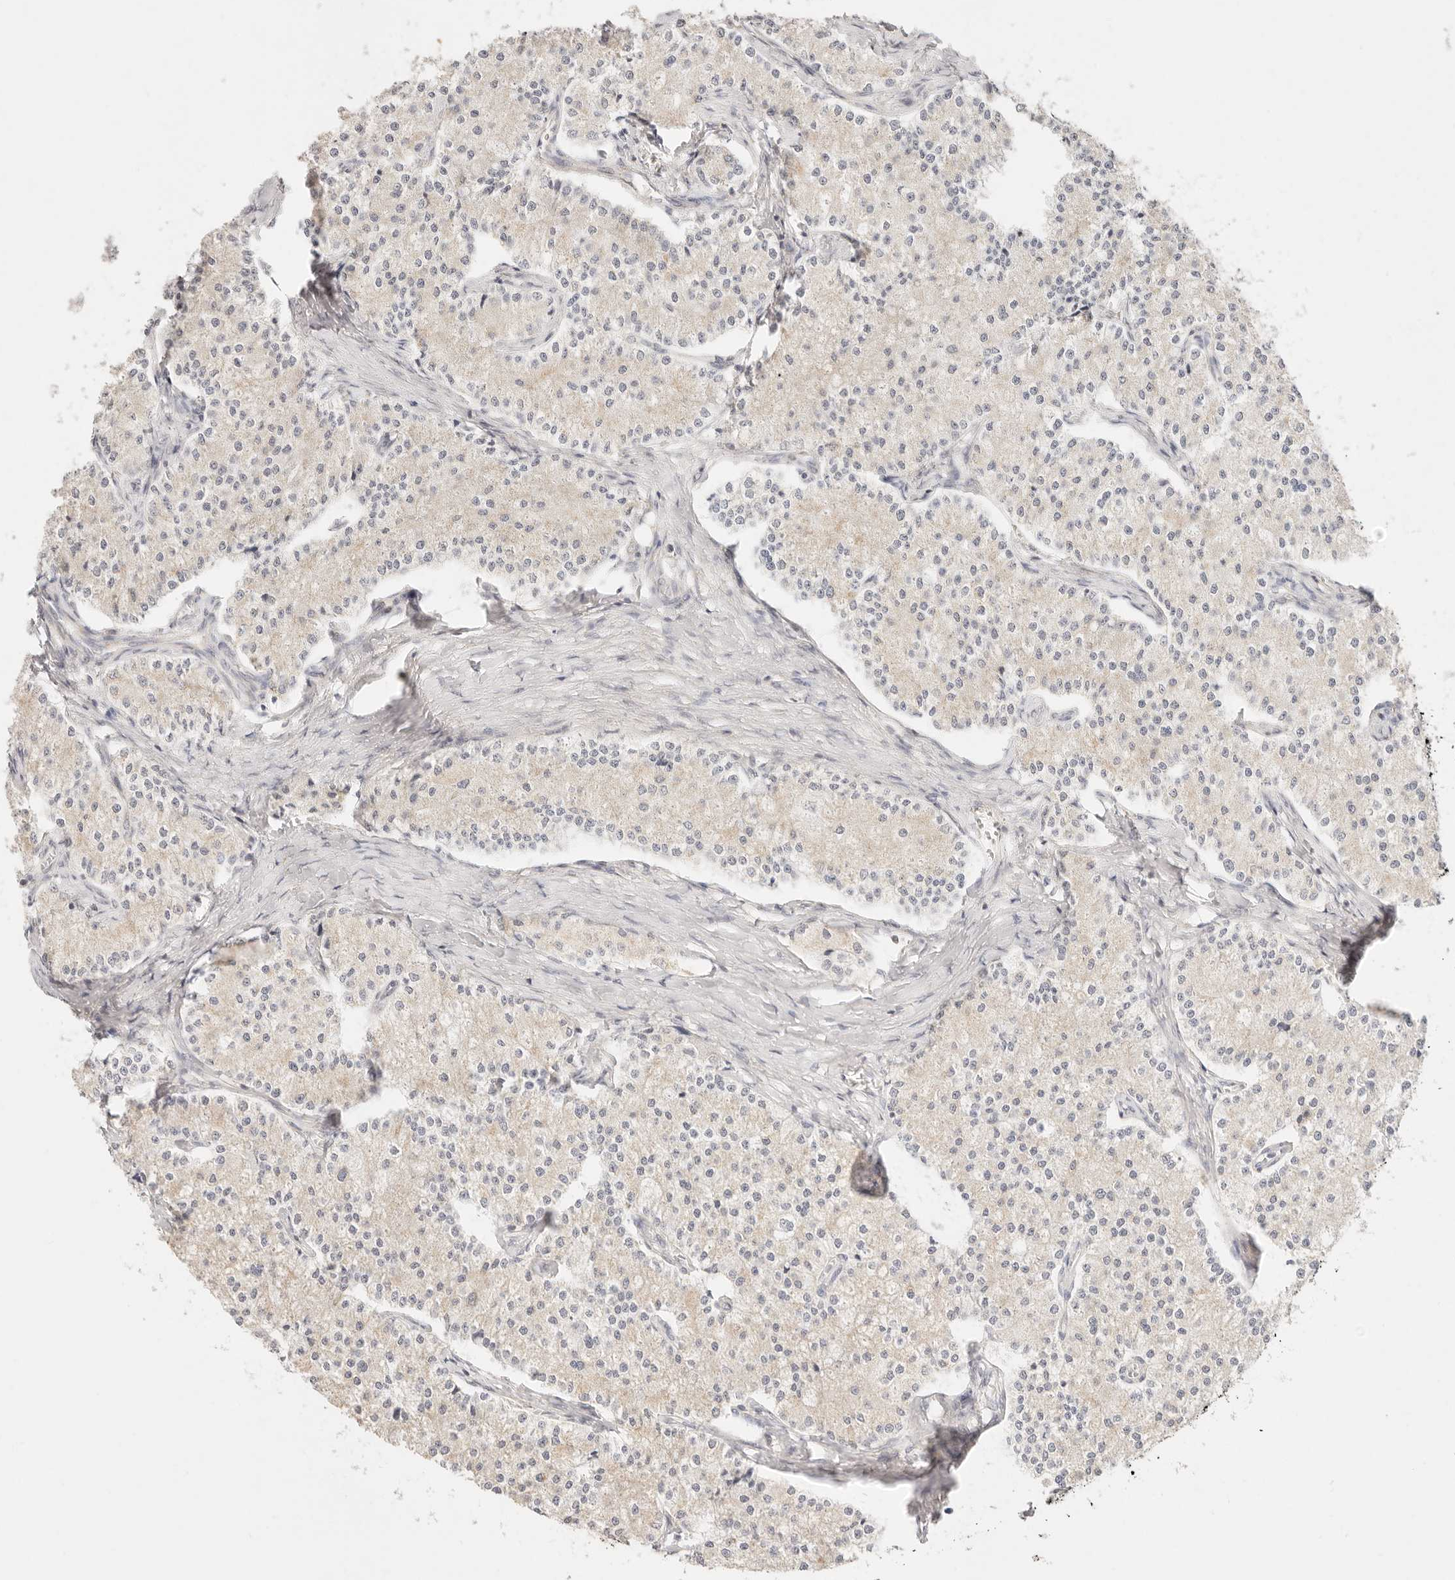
{"staining": {"intensity": "weak", "quantity": "<25%", "location": "cytoplasmic/membranous"}, "tissue": "carcinoid", "cell_type": "Tumor cells", "image_type": "cancer", "snomed": [{"axis": "morphology", "description": "Carcinoid, malignant, NOS"}, {"axis": "topography", "description": "Colon"}], "caption": "There is no significant staining in tumor cells of carcinoid (malignant).", "gene": "GPR156", "patient": {"sex": "female", "age": 52}}